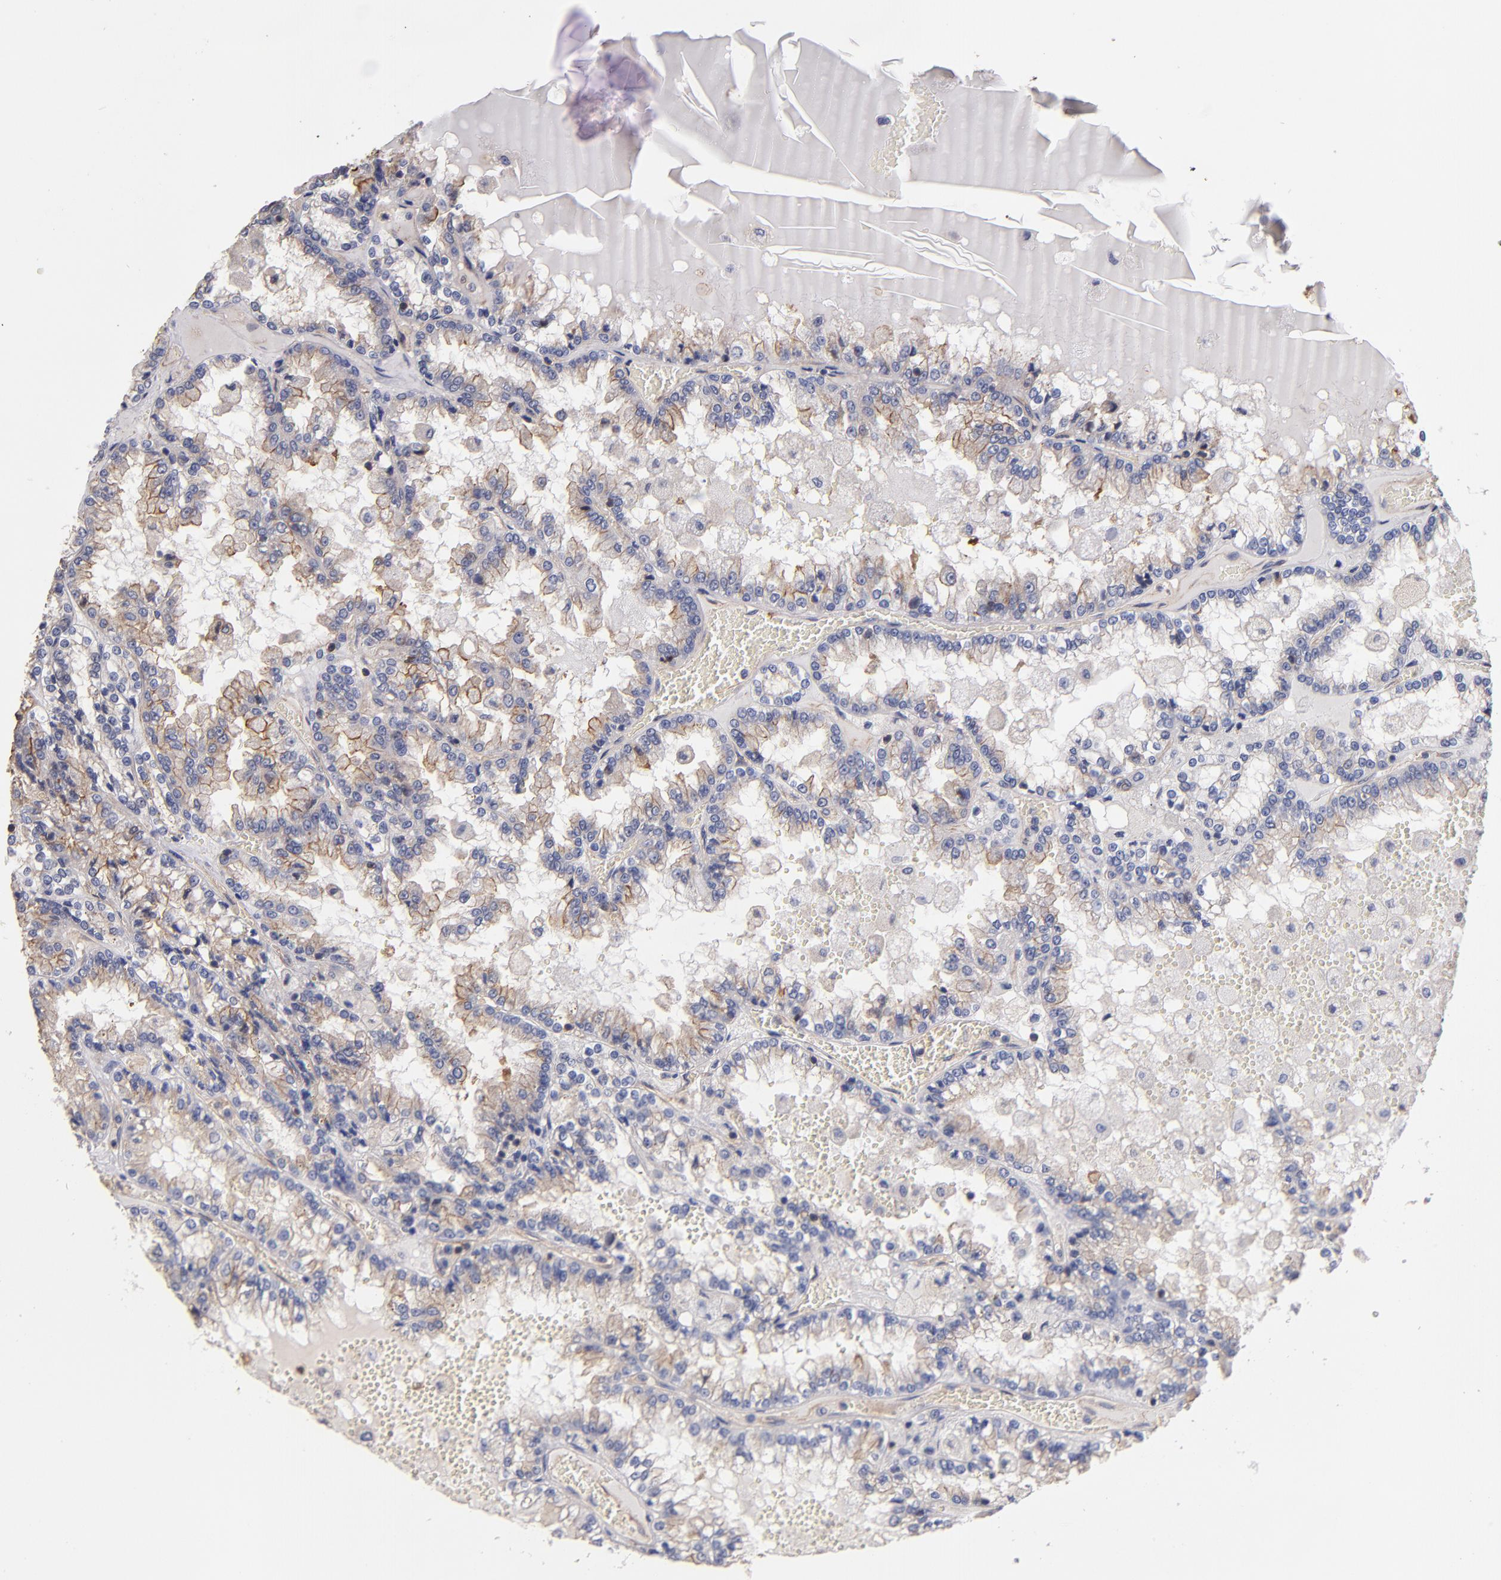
{"staining": {"intensity": "moderate", "quantity": "25%-75%", "location": "cytoplasmic/membranous"}, "tissue": "renal cancer", "cell_type": "Tumor cells", "image_type": "cancer", "snomed": [{"axis": "morphology", "description": "Adenocarcinoma, NOS"}, {"axis": "topography", "description": "Kidney"}], "caption": "Protein expression analysis of adenocarcinoma (renal) exhibits moderate cytoplasmic/membranous expression in approximately 25%-75% of tumor cells.", "gene": "ESYT2", "patient": {"sex": "female", "age": 56}}